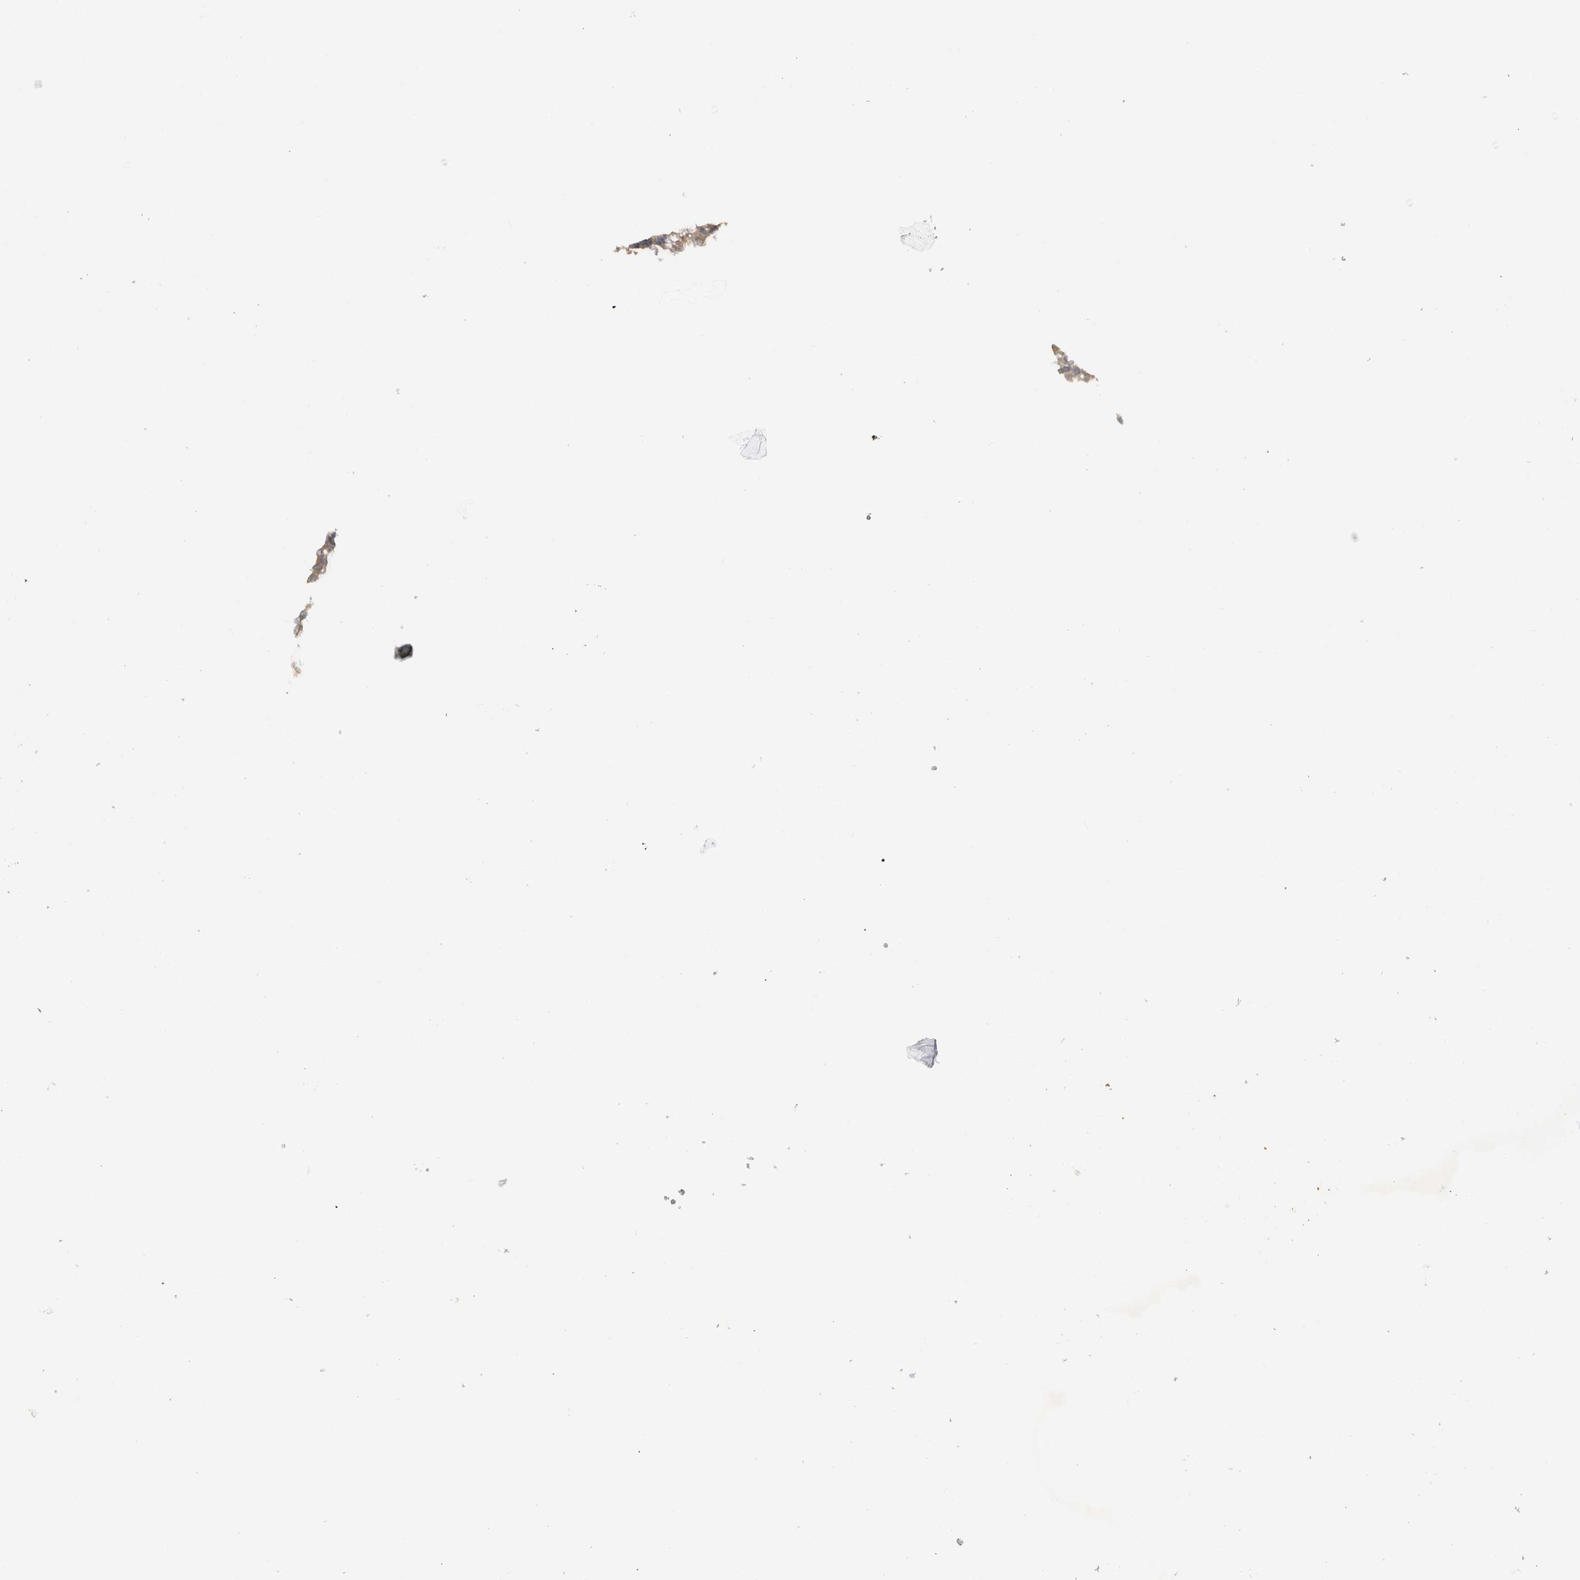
{"staining": {"intensity": "negative", "quantity": "none", "location": "none"}, "tissue": "renal cancer", "cell_type": "Tumor cells", "image_type": "cancer", "snomed": [{"axis": "morphology", "description": "Adenocarcinoma, NOS"}, {"axis": "topography", "description": "Kidney"}], "caption": "This image is of renal adenocarcinoma stained with IHC to label a protein in brown with the nuclei are counter-stained blue. There is no positivity in tumor cells.", "gene": "TBCE", "patient": {"sex": "male", "age": 63}}